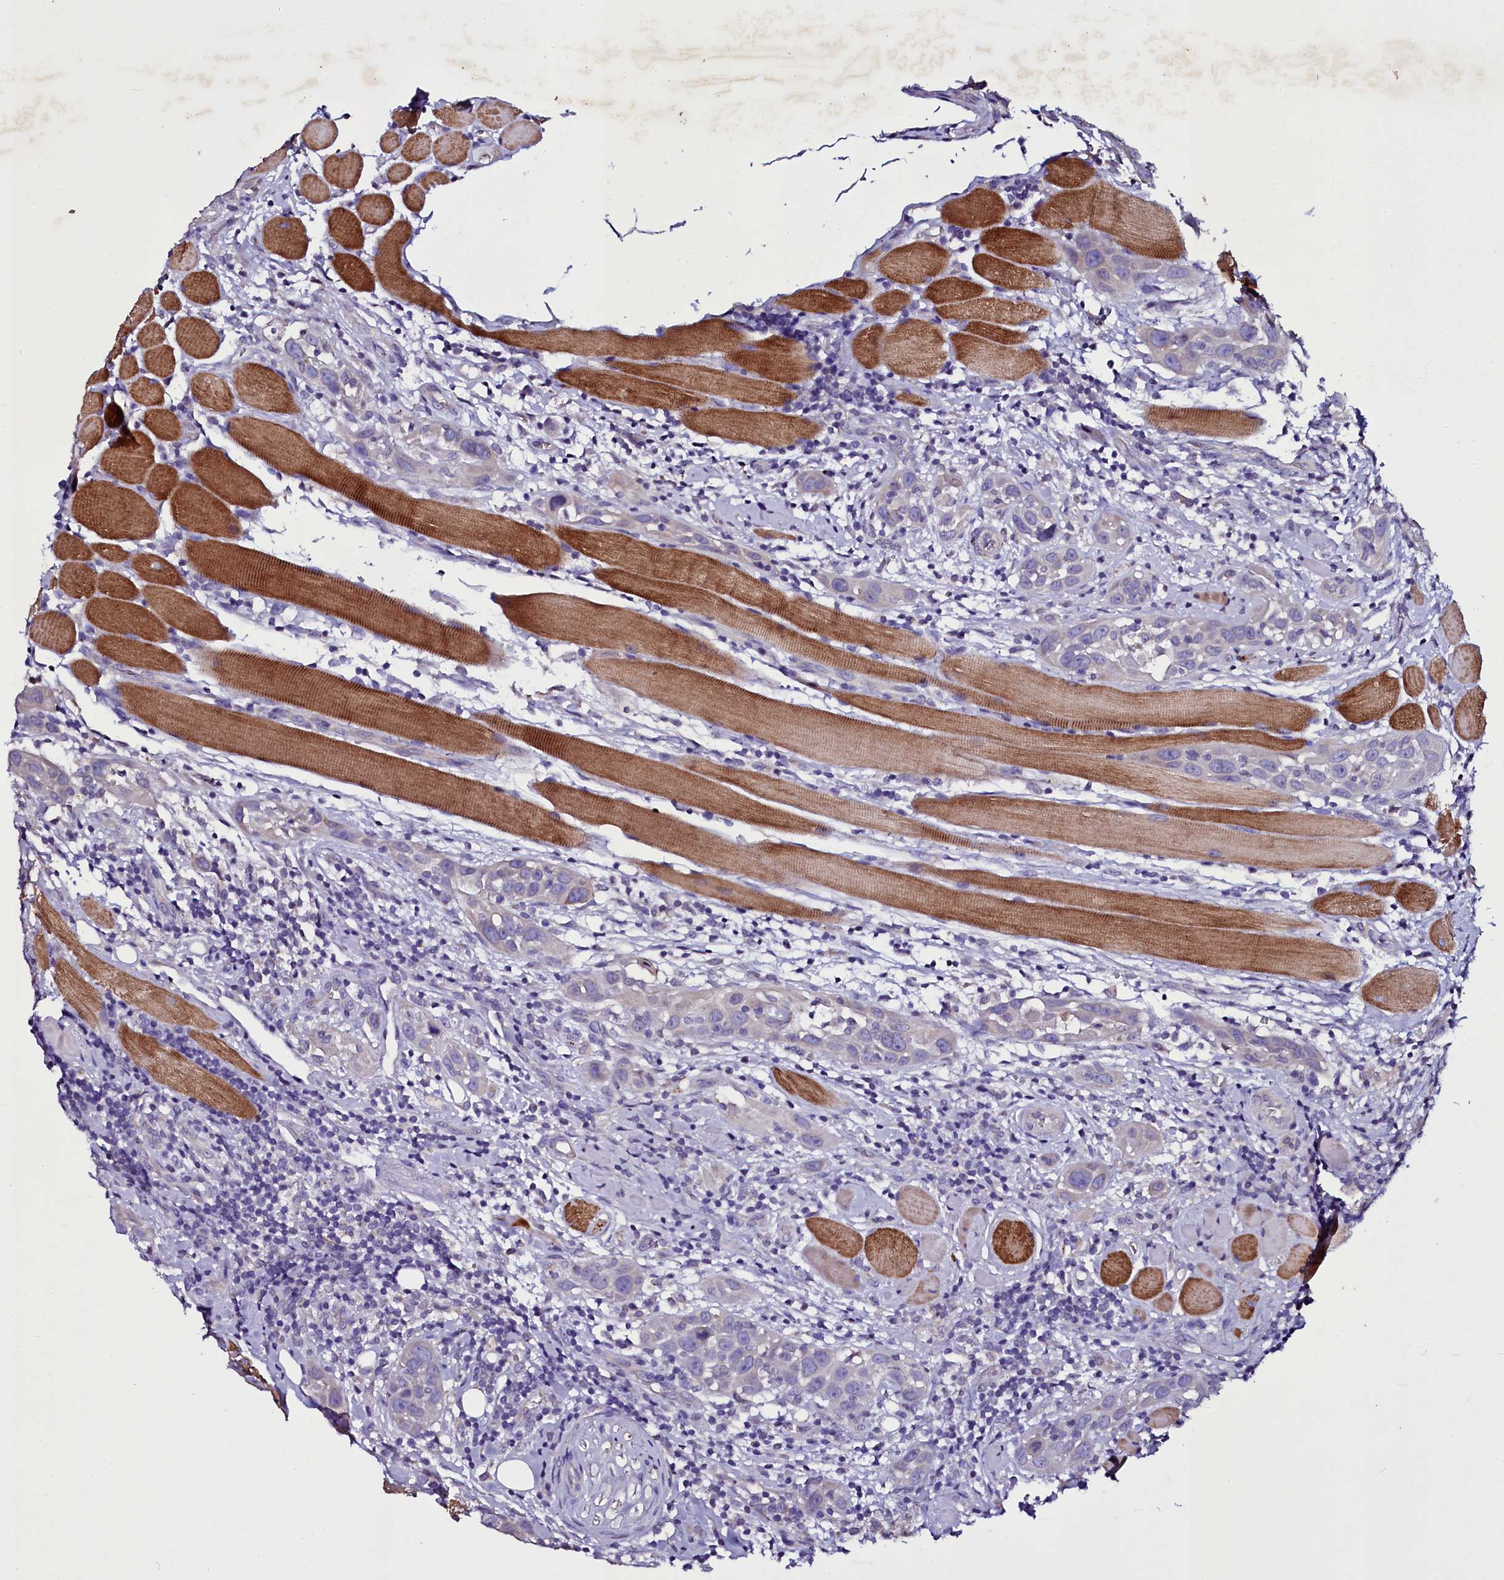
{"staining": {"intensity": "negative", "quantity": "none", "location": "none"}, "tissue": "head and neck cancer", "cell_type": "Tumor cells", "image_type": "cancer", "snomed": [{"axis": "morphology", "description": "Squamous cell carcinoma, NOS"}, {"axis": "topography", "description": "Oral tissue"}, {"axis": "topography", "description": "Head-Neck"}], "caption": "This is a photomicrograph of immunohistochemistry (IHC) staining of head and neck cancer, which shows no staining in tumor cells.", "gene": "SELENOT", "patient": {"sex": "female", "age": 50}}